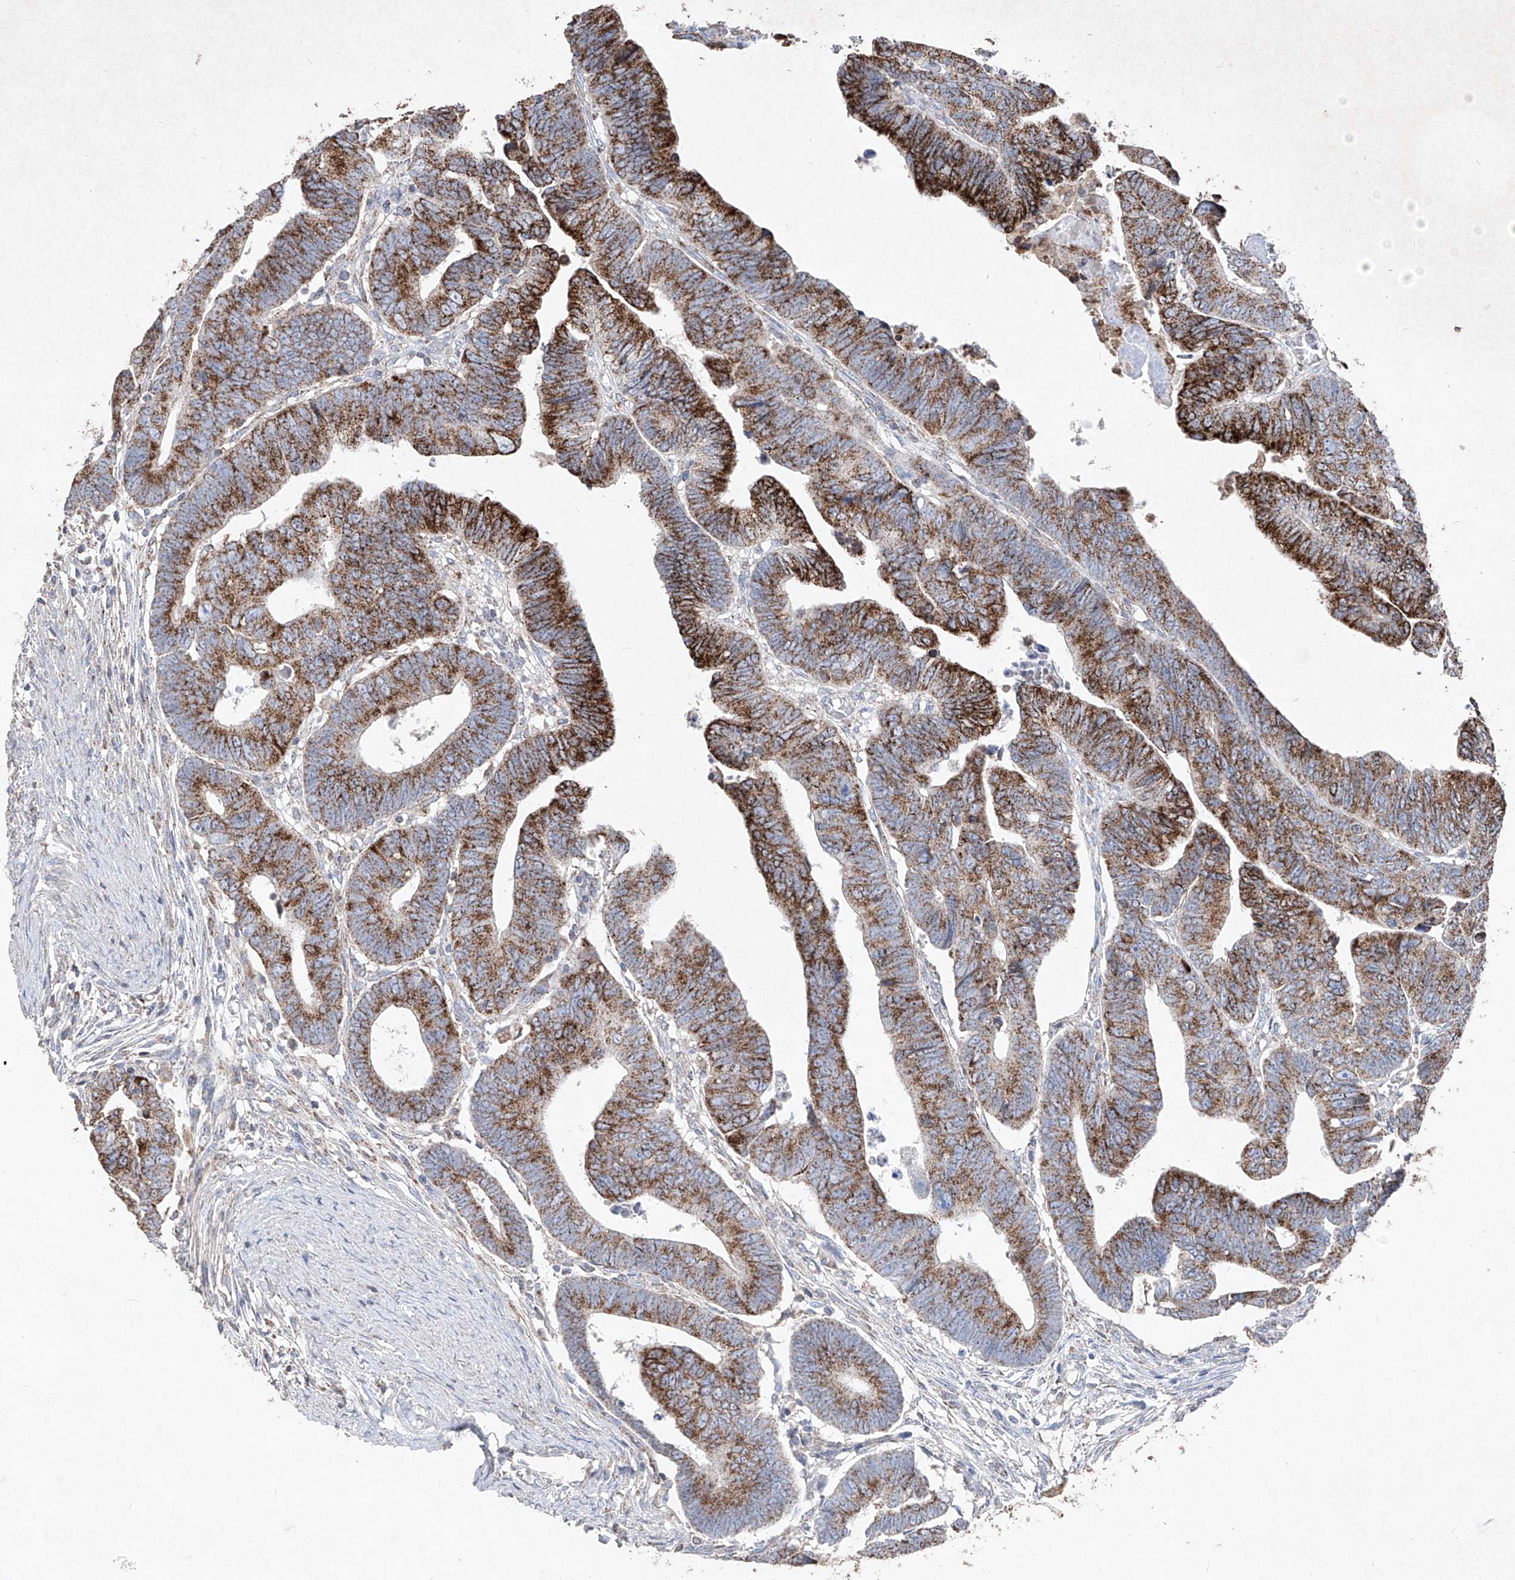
{"staining": {"intensity": "strong", "quantity": "25%-75%", "location": "cytoplasmic/membranous"}, "tissue": "colorectal cancer", "cell_type": "Tumor cells", "image_type": "cancer", "snomed": [{"axis": "morphology", "description": "Adenocarcinoma, NOS"}, {"axis": "topography", "description": "Rectum"}], "caption": "The image demonstrates immunohistochemical staining of colorectal cancer. There is strong cytoplasmic/membranous expression is appreciated in about 25%-75% of tumor cells.", "gene": "ABCD3", "patient": {"sex": "female", "age": 65}}